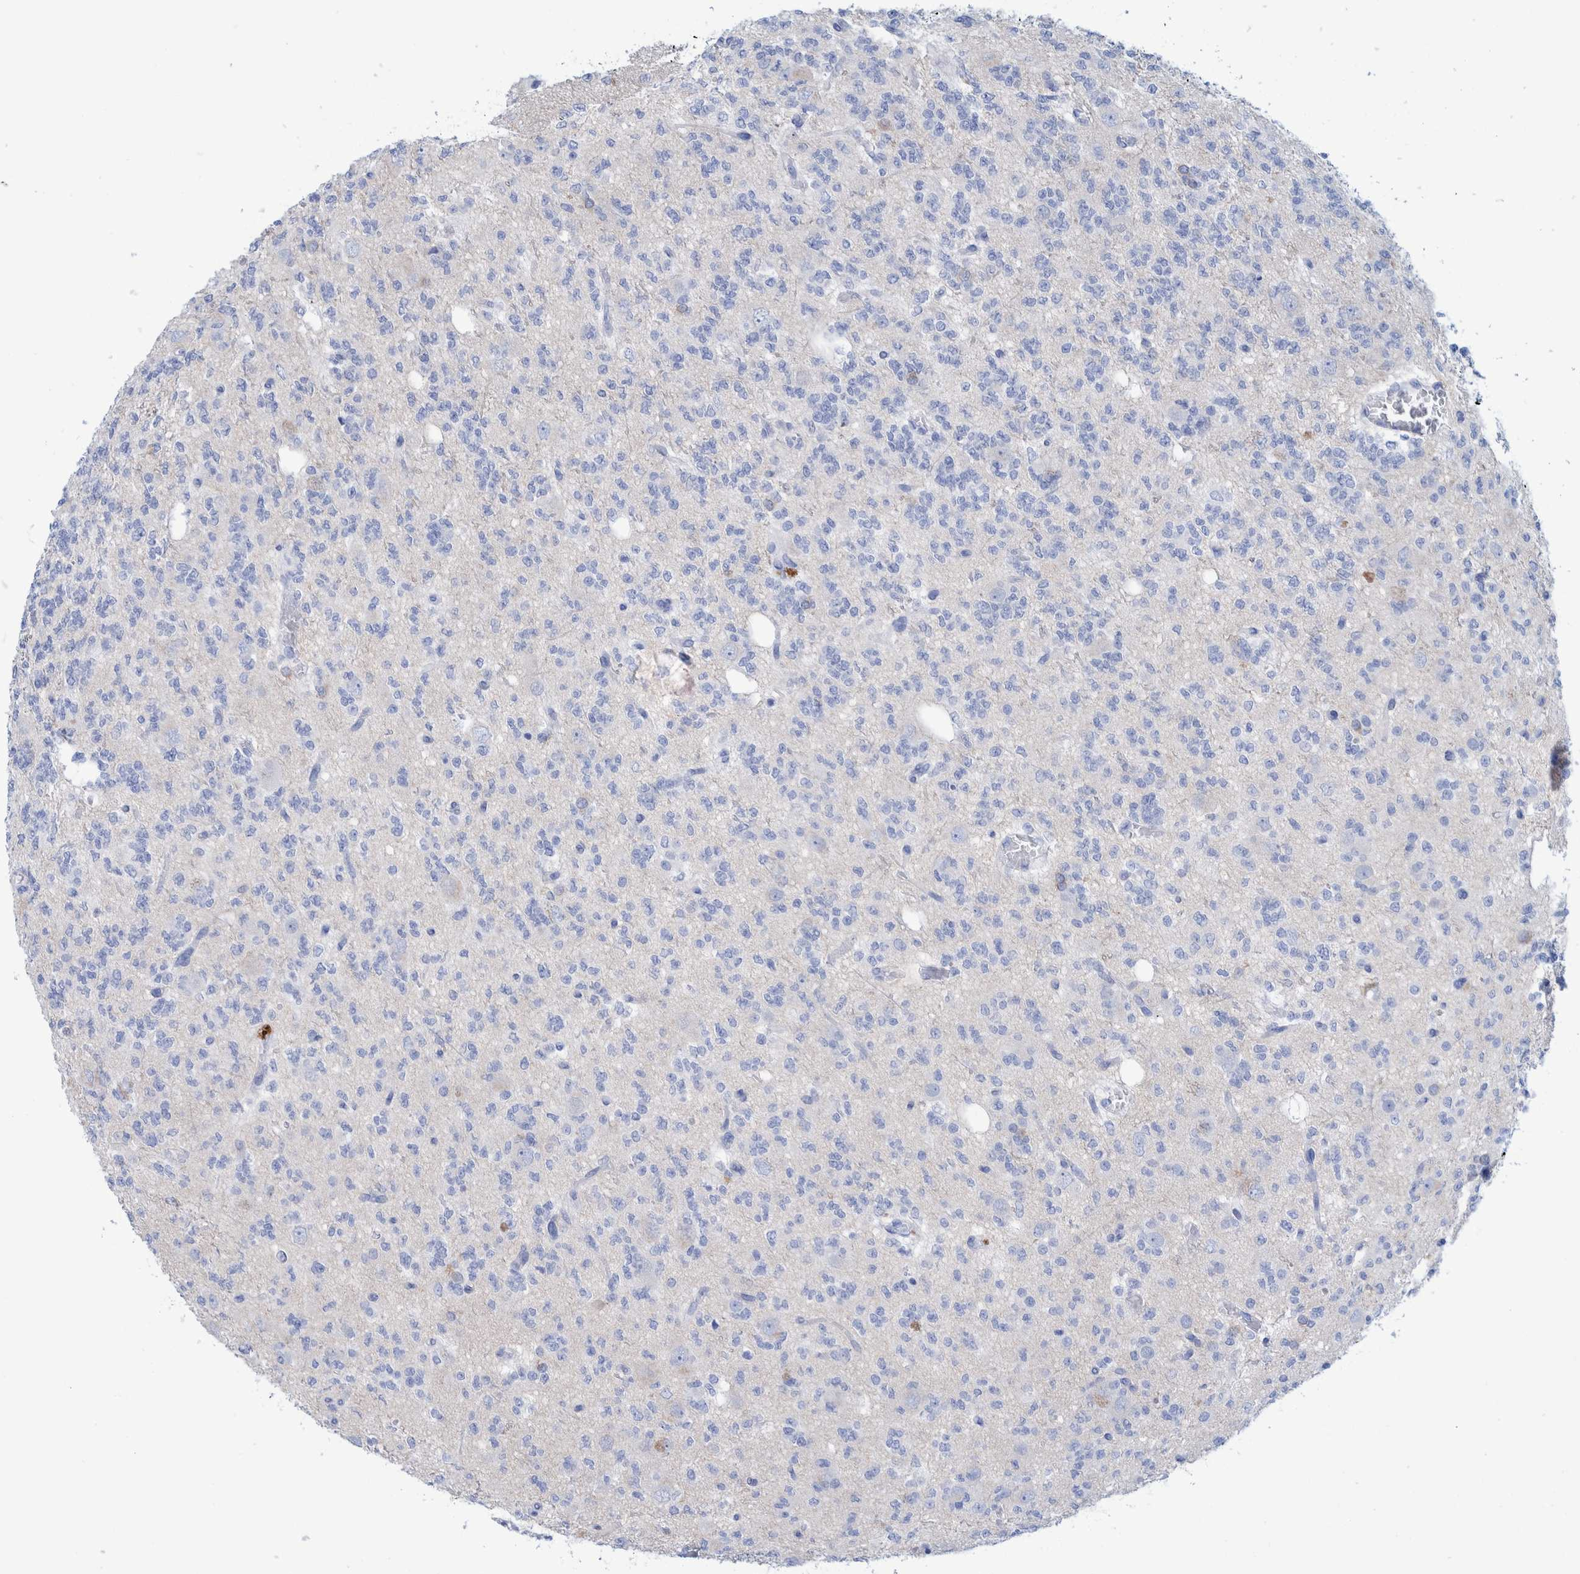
{"staining": {"intensity": "negative", "quantity": "none", "location": "none"}, "tissue": "glioma", "cell_type": "Tumor cells", "image_type": "cancer", "snomed": [{"axis": "morphology", "description": "Glioma, malignant, Low grade"}, {"axis": "topography", "description": "Brain"}], "caption": "Immunohistochemistry (IHC) of glioma exhibits no expression in tumor cells.", "gene": "PERP", "patient": {"sex": "male", "age": 38}}